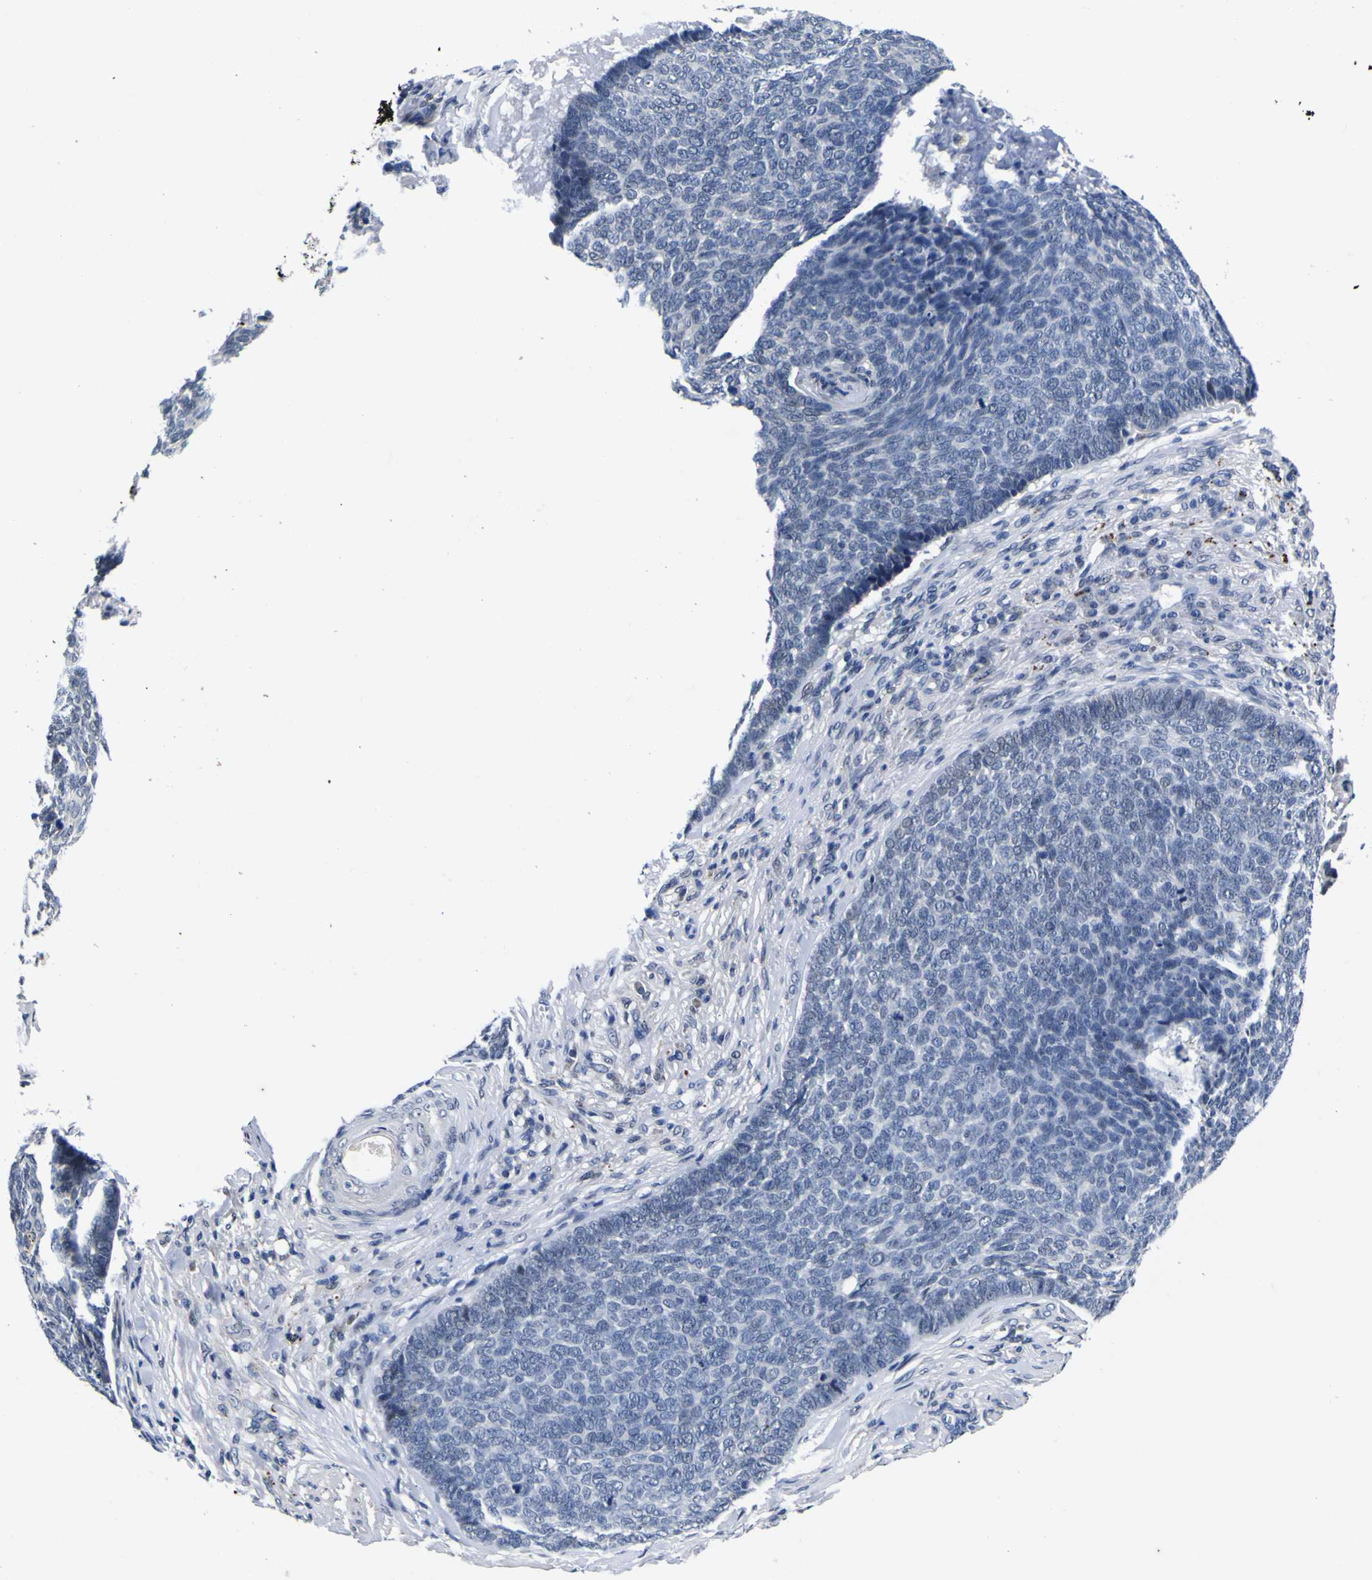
{"staining": {"intensity": "negative", "quantity": "none", "location": "none"}, "tissue": "skin cancer", "cell_type": "Tumor cells", "image_type": "cancer", "snomed": [{"axis": "morphology", "description": "Basal cell carcinoma"}, {"axis": "topography", "description": "Skin"}], "caption": "A photomicrograph of skin basal cell carcinoma stained for a protein exhibits no brown staining in tumor cells.", "gene": "IGFLR1", "patient": {"sex": "male", "age": 84}}